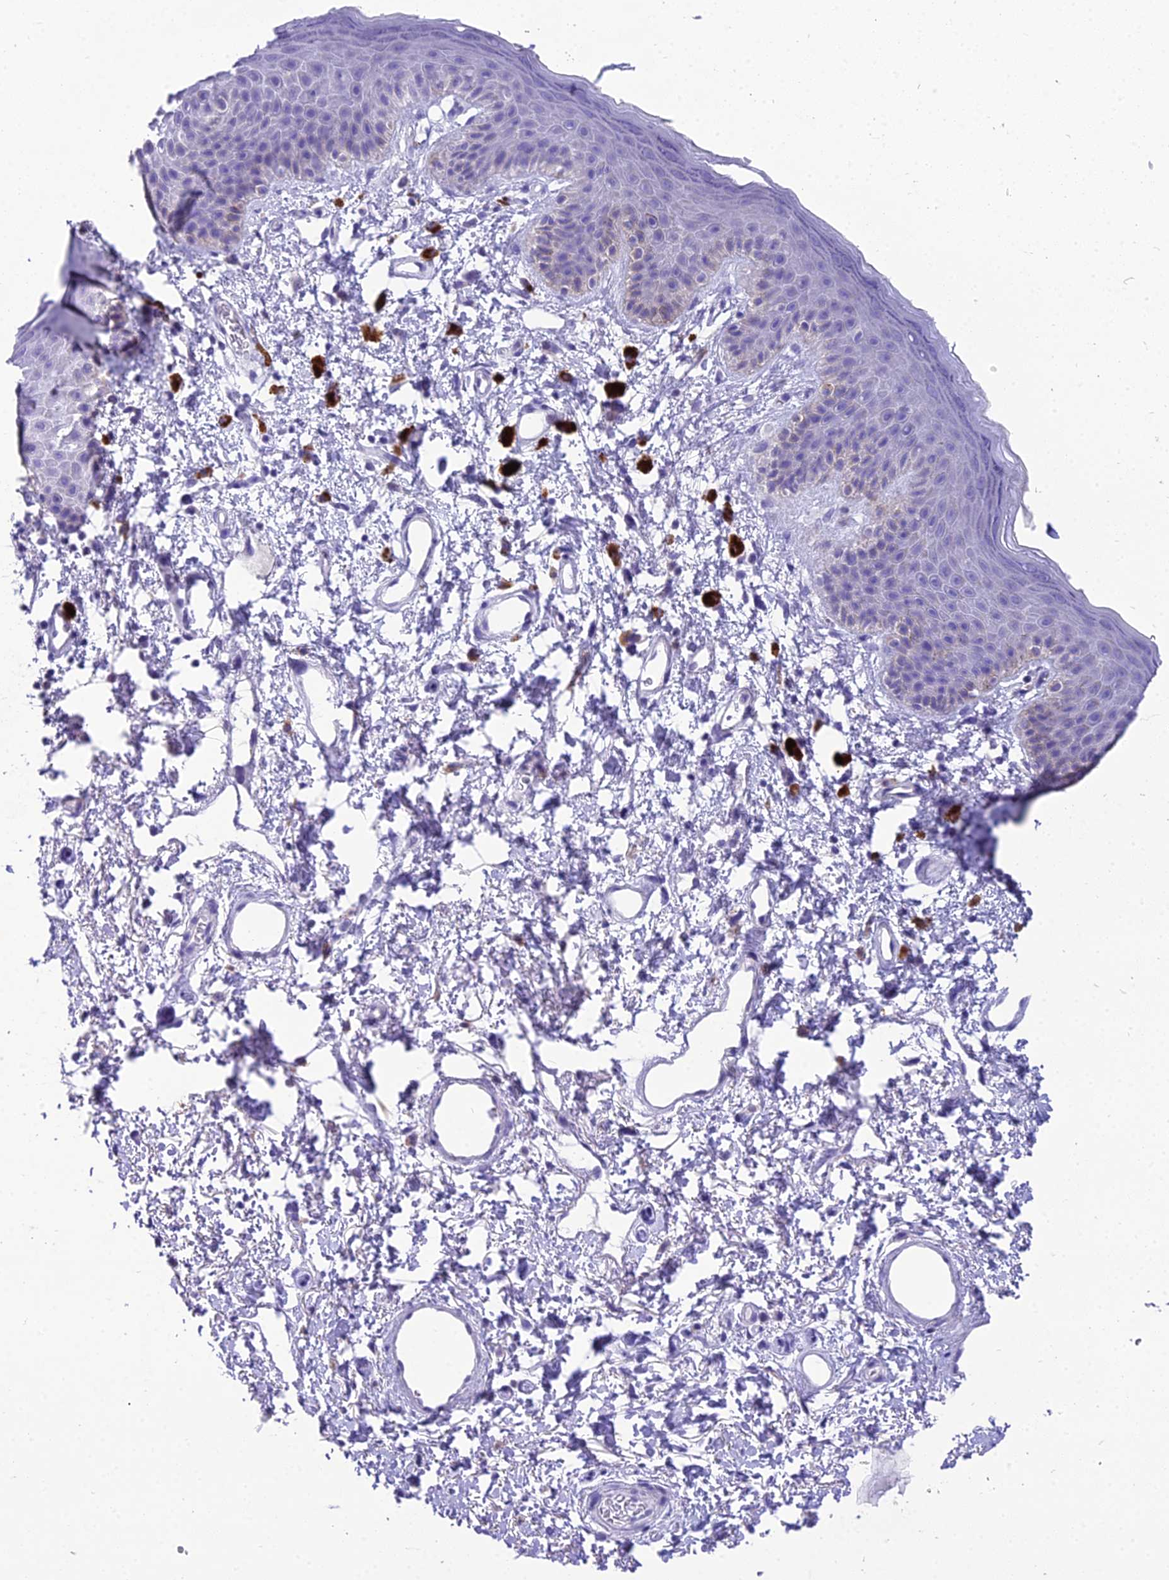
{"staining": {"intensity": "negative", "quantity": "none", "location": "none"}, "tissue": "skin", "cell_type": "Epidermal cells", "image_type": "normal", "snomed": [{"axis": "morphology", "description": "Normal tissue, NOS"}, {"axis": "topography", "description": "Anal"}], "caption": "Protein analysis of benign skin exhibits no significant staining in epidermal cells.", "gene": "MIIP", "patient": {"sex": "female", "age": 46}}